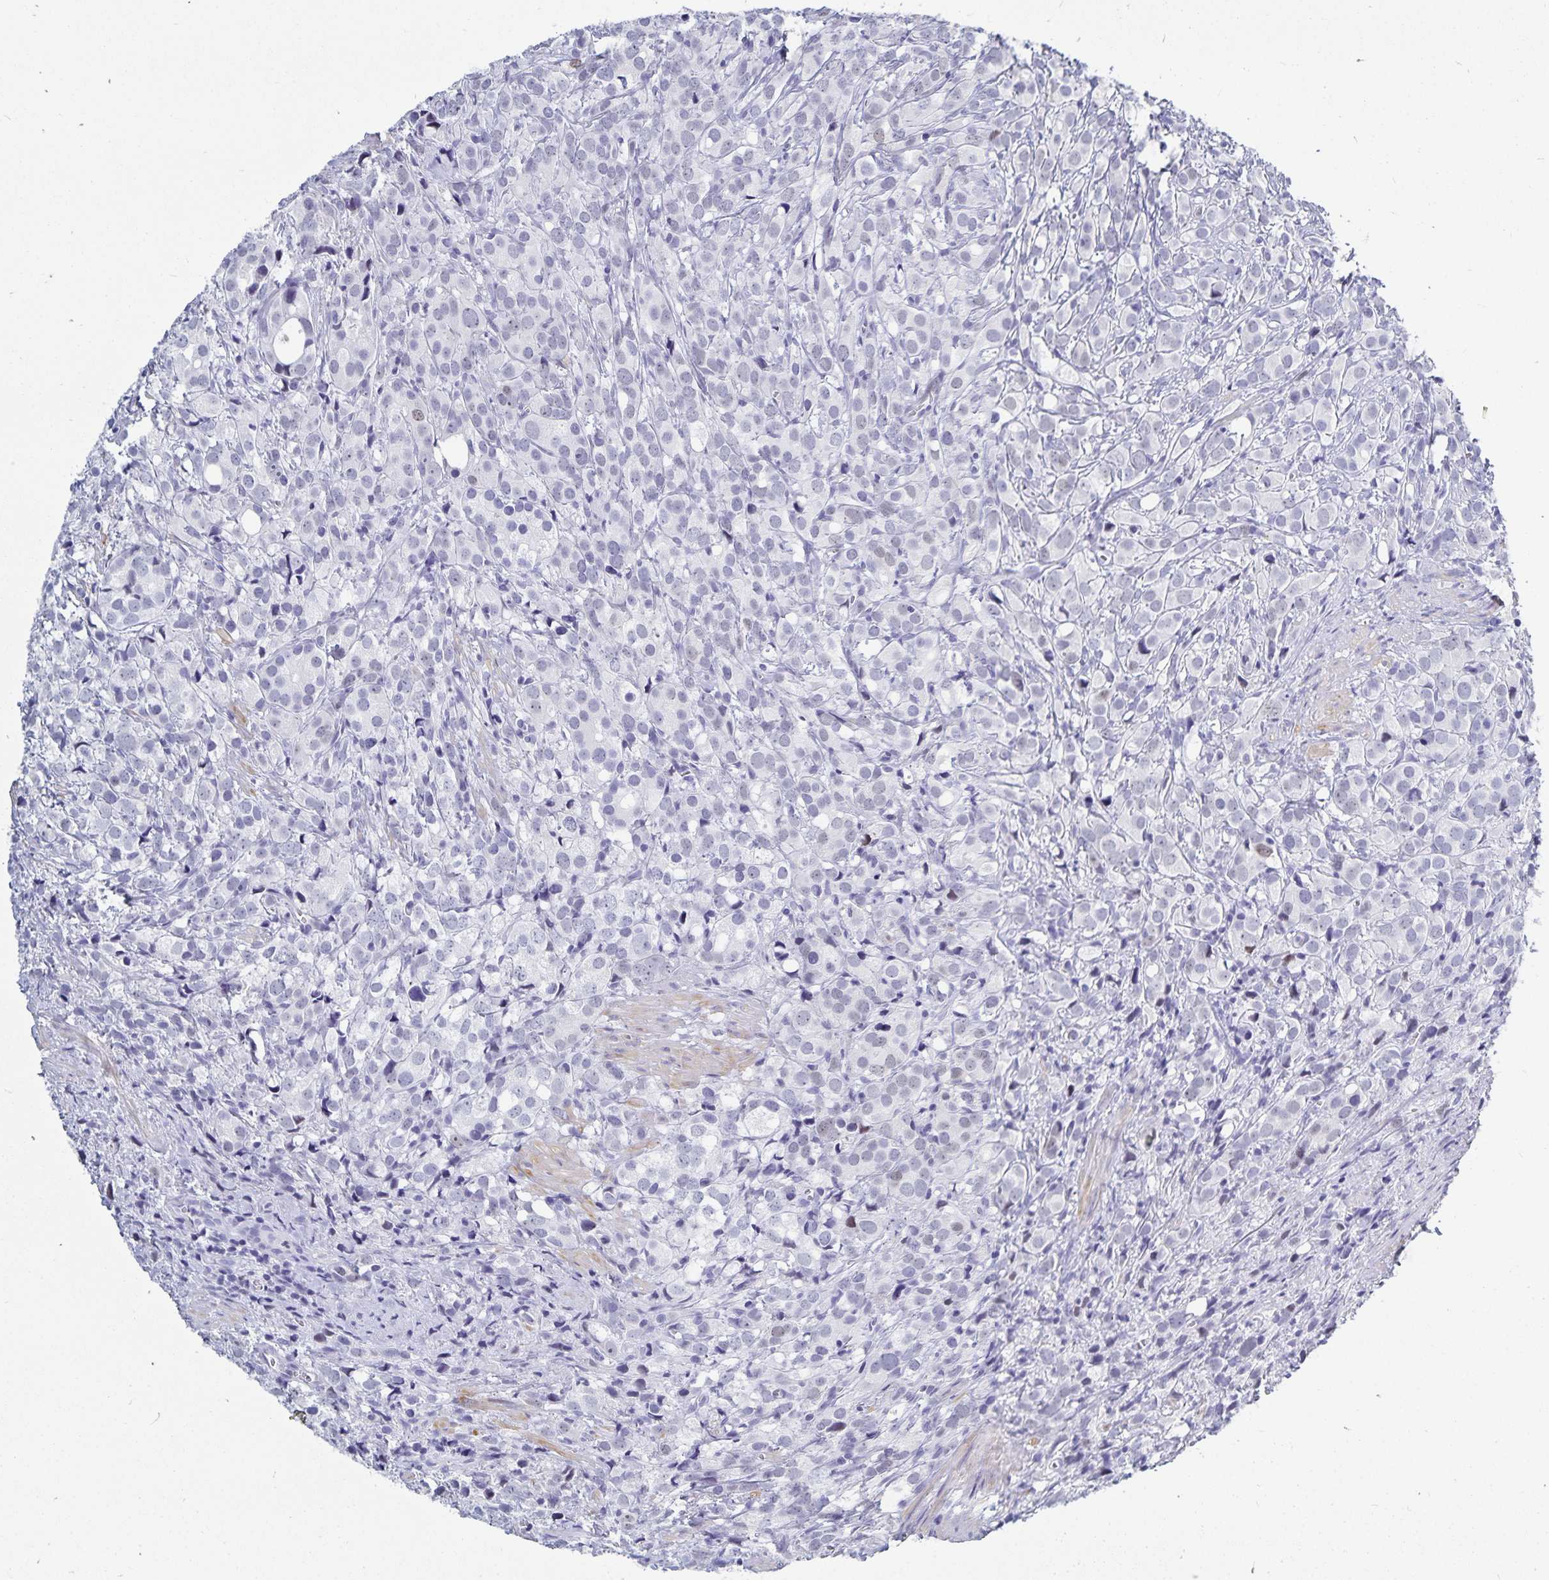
{"staining": {"intensity": "negative", "quantity": "none", "location": "none"}, "tissue": "prostate cancer", "cell_type": "Tumor cells", "image_type": "cancer", "snomed": [{"axis": "morphology", "description": "Adenocarcinoma, High grade"}, {"axis": "topography", "description": "Prostate"}], "caption": "The immunohistochemistry micrograph has no significant expression in tumor cells of prostate cancer (adenocarcinoma (high-grade)) tissue.", "gene": "HMGB3", "patient": {"sex": "male", "age": 86}}